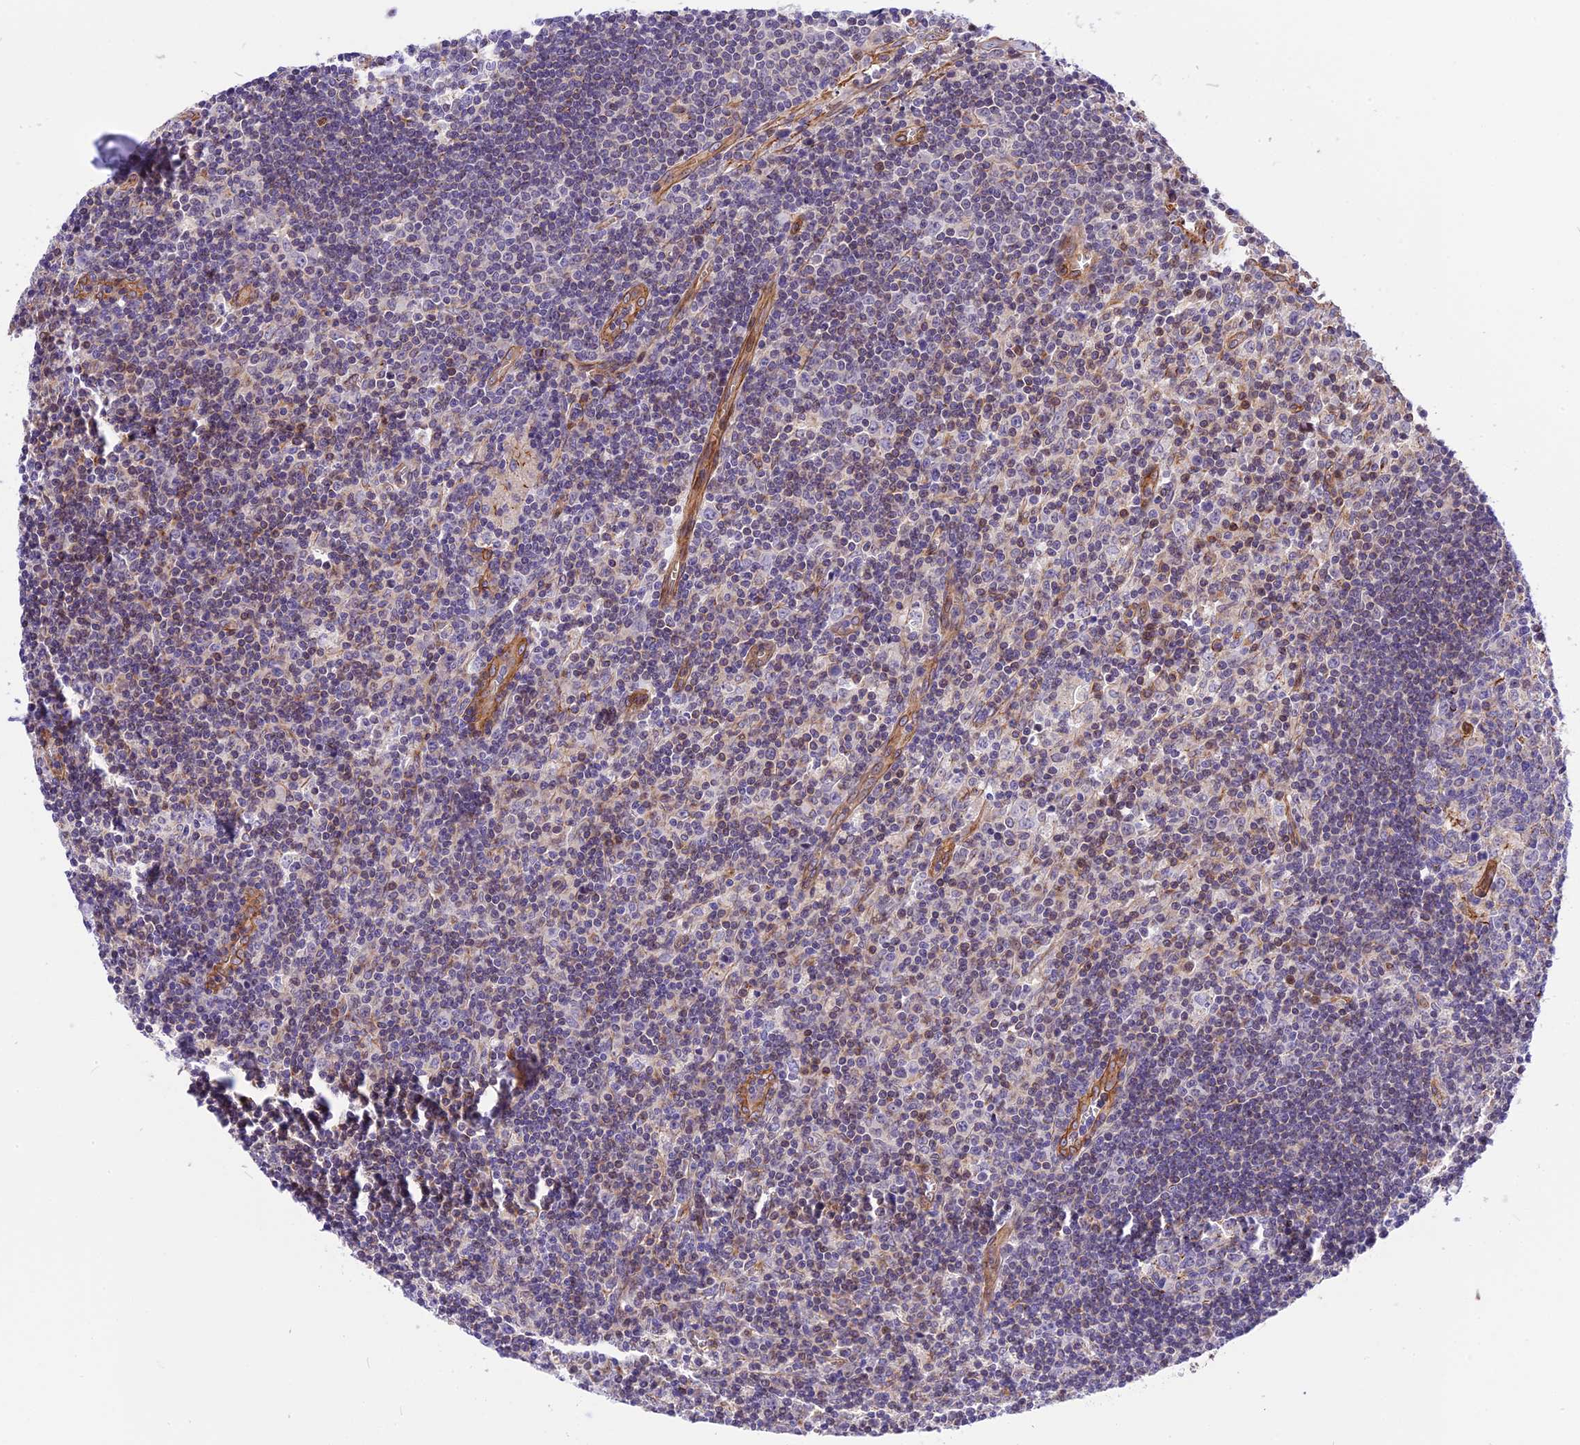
{"staining": {"intensity": "negative", "quantity": "none", "location": "none"}, "tissue": "lymph node", "cell_type": "Germinal center cells", "image_type": "normal", "snomed": [{"axis": "morphology", "description": "Normal tissue, NOS"}, {"axis": "topography", "description": "Lymph node"}], "caption": "Photomicrograph shows no significant protein staining in germinal center cells of normal lymph node.", "gene": "R3HDM4", "patient": {"sex": "male", "age": 58}}